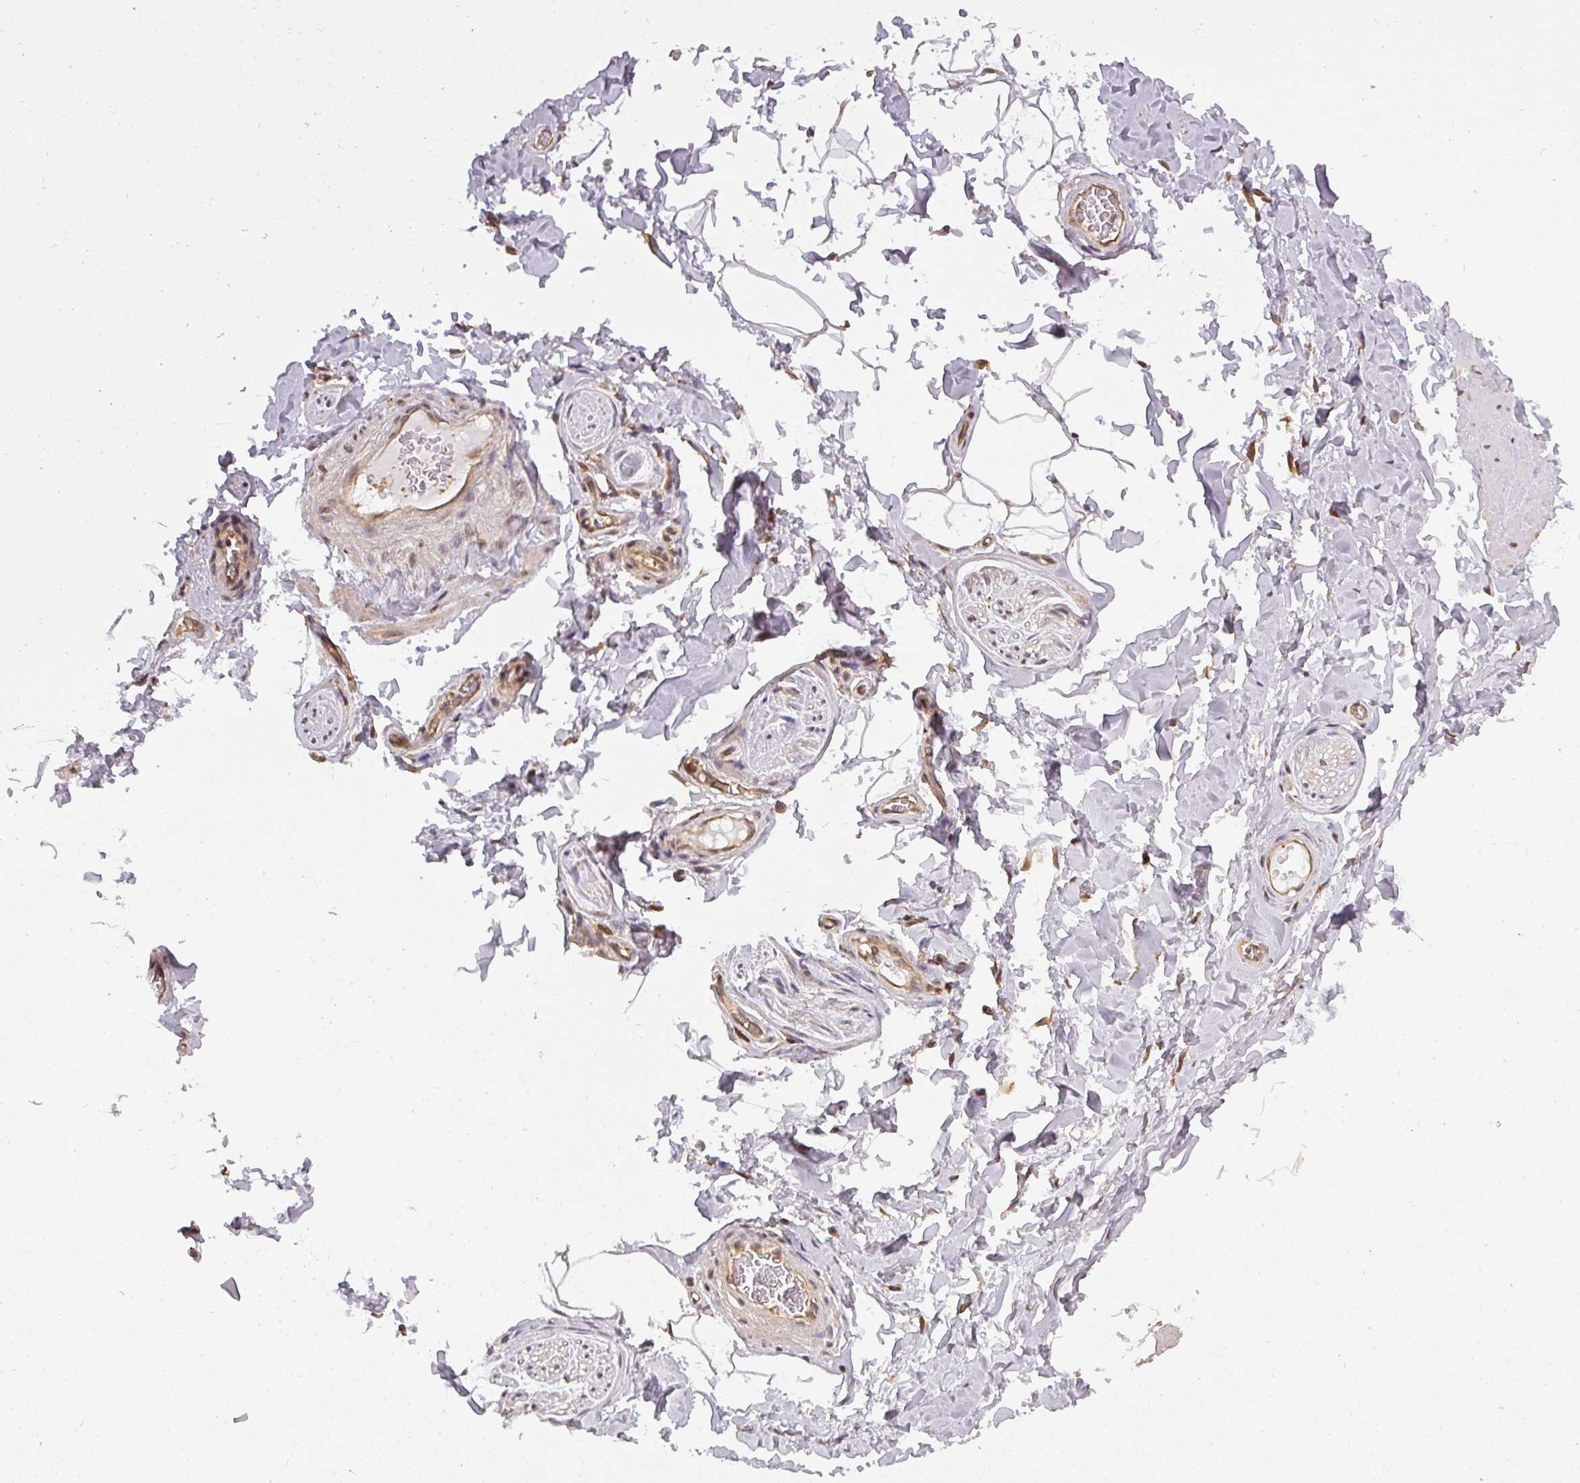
{"staining": {"intensity": "moderate", "quantity": "<25%", "location": "cytoplasmic/membranous"}, "tissue": "adipose tissue", "cell_type": "Adipocytes", "image_type": "normal", "snomed": [{"axis": "morphology", "description": "Normal tissue, NOS"}, {"axis": "topography", "description": "Soft tissue"}, {"axis": "topography", "description": "Adipose tissue"}, {"axis": "topography", "description": "Vascular tissue"}, {"axis": "topography", "description": "Peripheral nerve tissue"}], "caption": "A histopathology image of human adipose tissue stained for a protein shows moderate cytoplasmic/membranous brown staining in adipocytes. The protein of interest is shown in brown color, while the nuclei are stained blue.", "gene": "PPP6R3", "patient": {"sex": "male", "age": 46}}